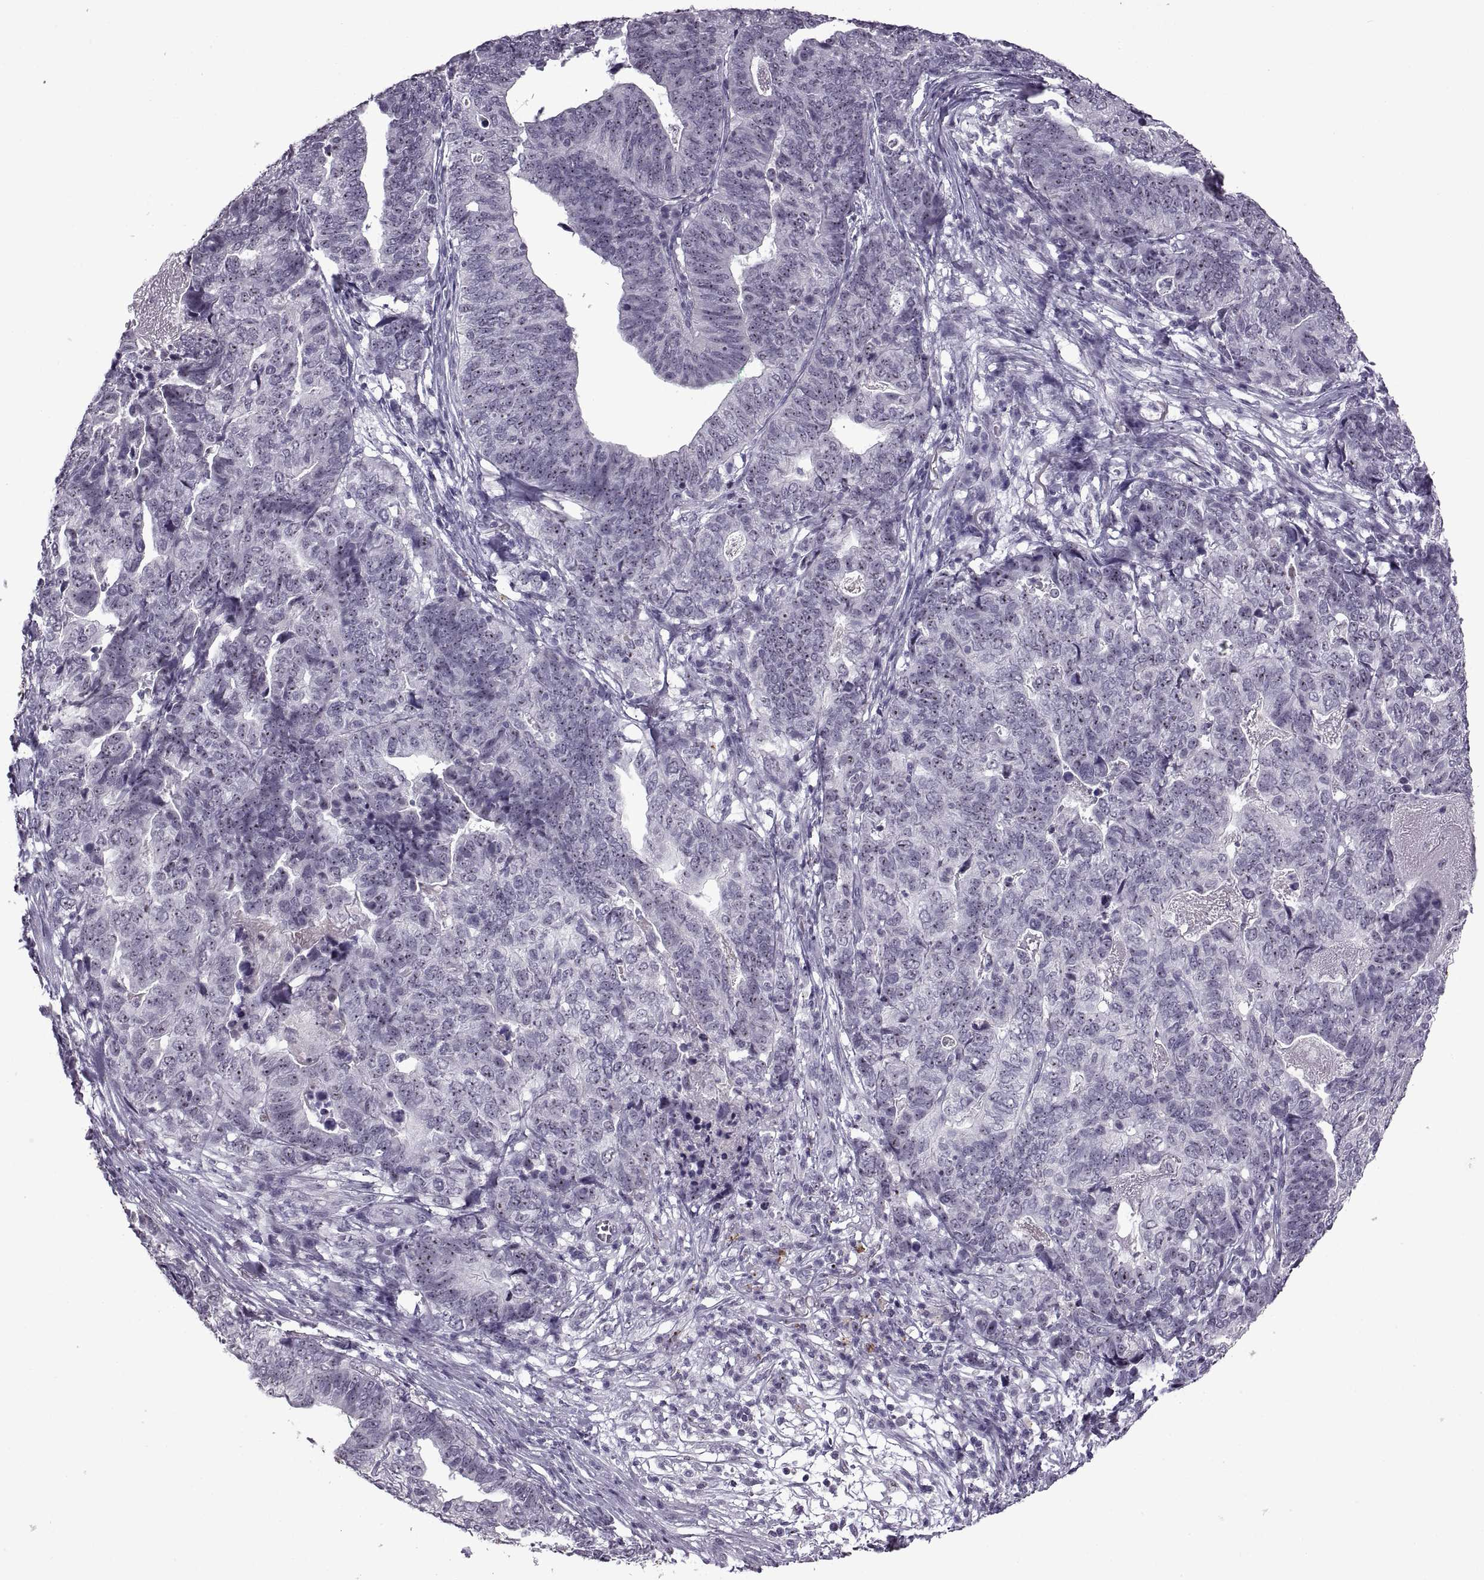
{"staining": {"intensity": "weak", "quantity": "25%-75%", "location": "nuclear"}, "tissue": "stomach cancer", "cell_type": "Tumor cells", "image_type": "cancer", "snomed": [{"axis": "morphology", "description": "Adenocarcinoma, NOS"}, {"axis": "topography", "description": "Stomach, upper"}], "caption": "Protein expression analysis of adenocarcinoma (stomach) demonstrates weak nuclear positivity in approximately 25%-75% of tumor cells.", "gene": "SINHCAF", "patient": {"sex": "female", "age": 67}}